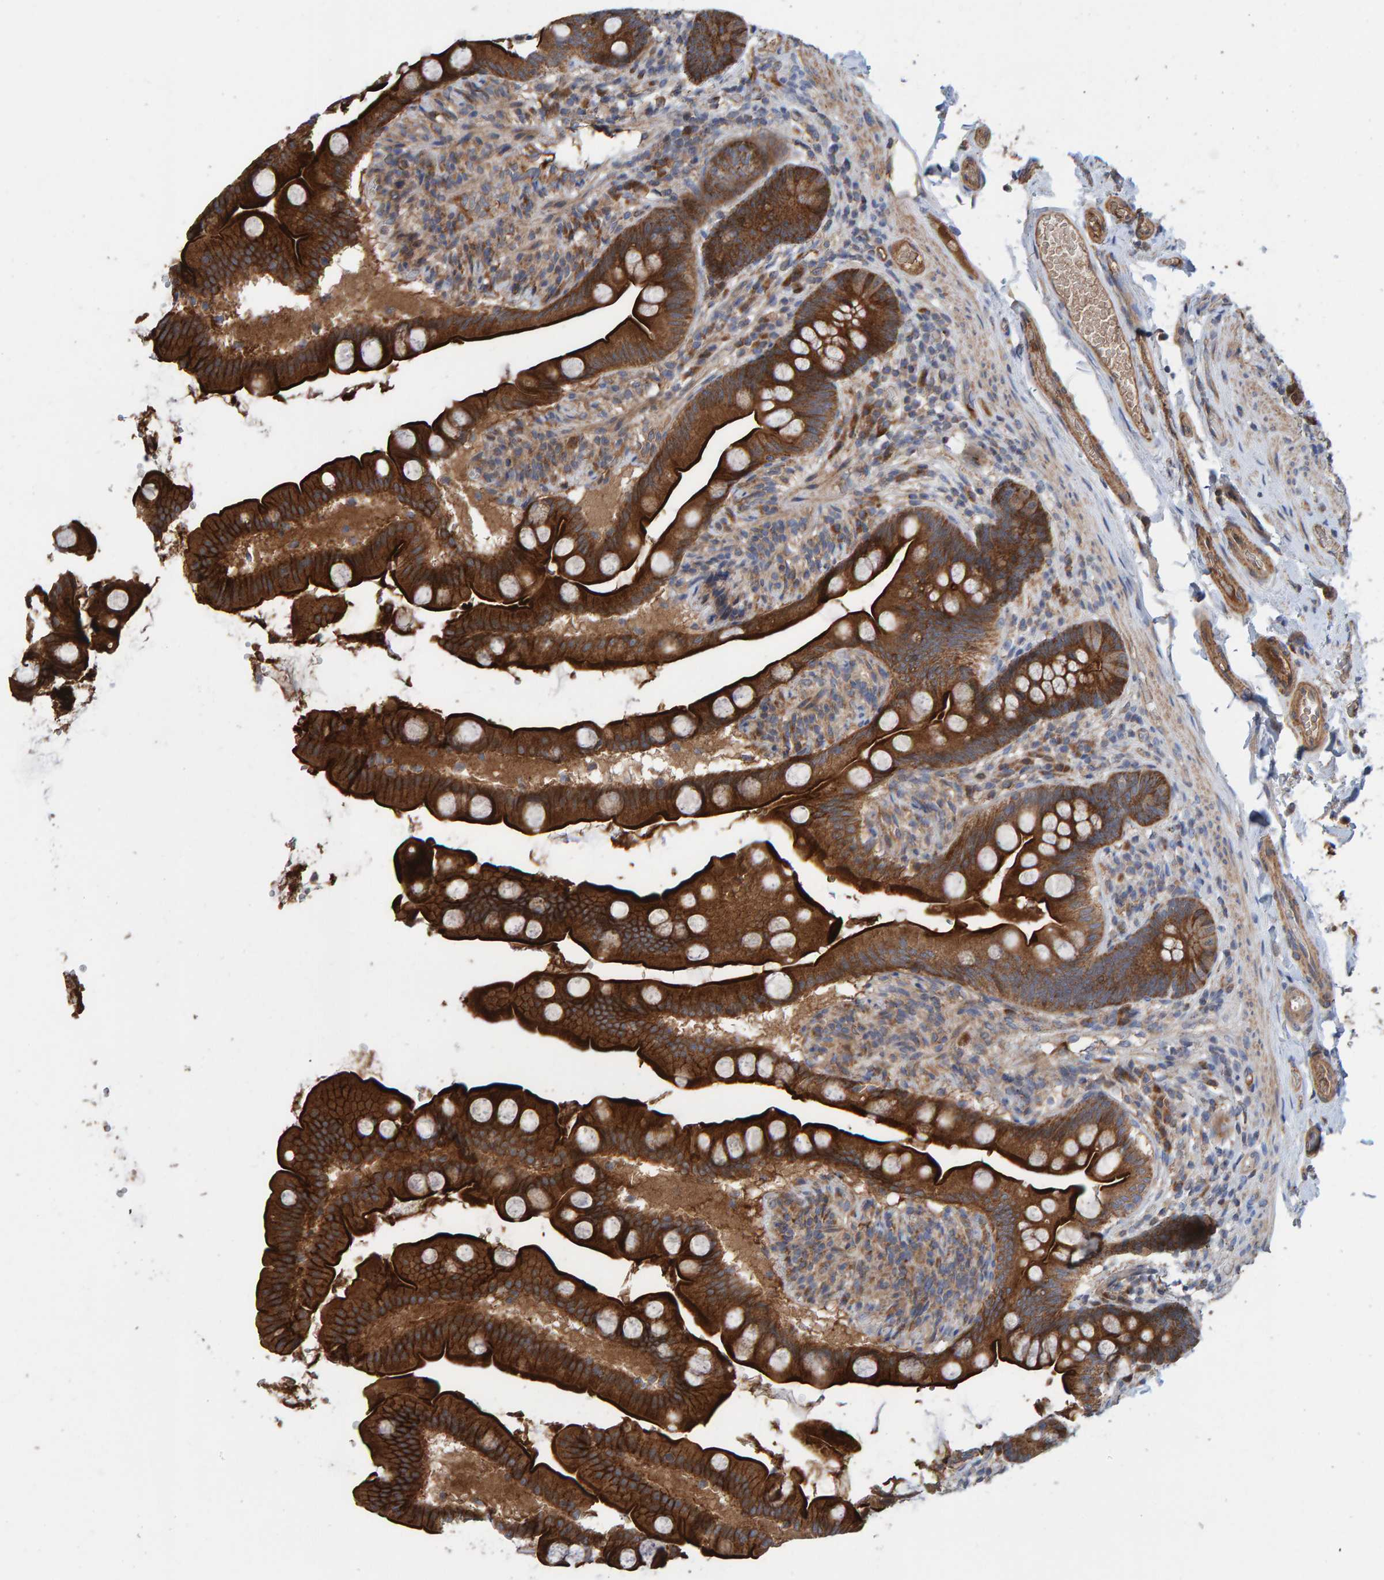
{"staining": {"intensity": "strong", "quantity": ">75%", "location": "cytoplasmic/membranous"}, "tissue": "small intestine", "cell_type": "Glandular cells", "image_type": "normal", "snomed": [{"axis": "morphology", "description": "Normal tissue, NOS"}, {"axis": "topography", "description": "Small intestine"}], "caption": "A histopathology image of human small intestine stained for a protein shows strong cytoplasmic/membranous brown staining in glandular cells.", "gene": "KIAA0753", "patient": {"sex": "female", "age": 56}}